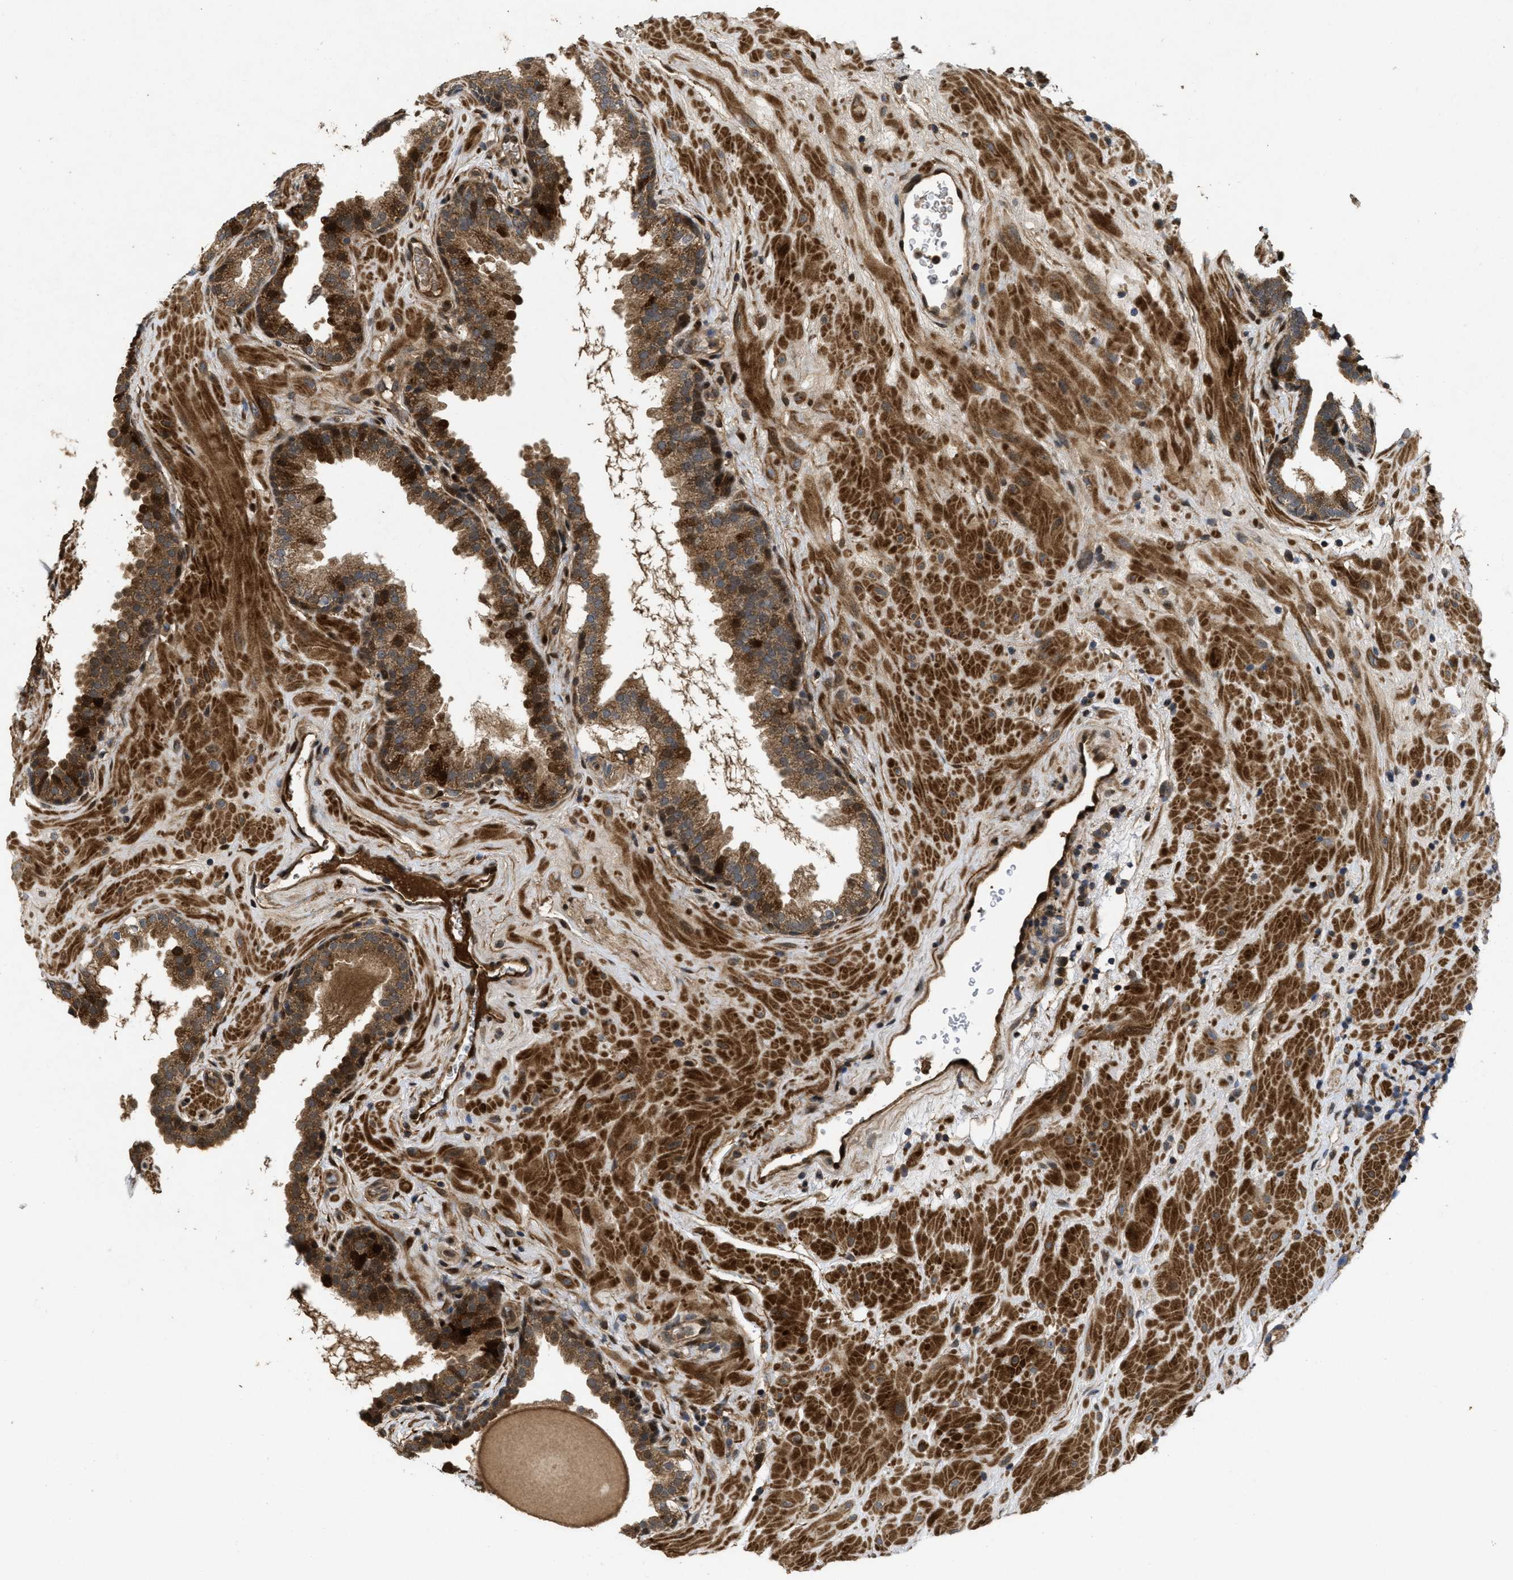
{"staining": {"intensity": "moderate", "quantity": ">75%", "location": "cytoplasmic/membranous,nuclear"}, "tissue": "prostate", "cell_type": "Glandular cells", "image_type": "normal", "snomed": [{"axis": "morphology", "description": "Normal tissue, NOS"}, {"axis": "topography", "description": "Prostate"}], "caption": "This is an image of immunohistochemistry (IHC) staining of benign prostate, which shows moderate positivity in the cytoplasmic/membranous,nuclear of glandular cells.", "gene": "CBR3", "patient": {"sex": "male", "age": 51}}